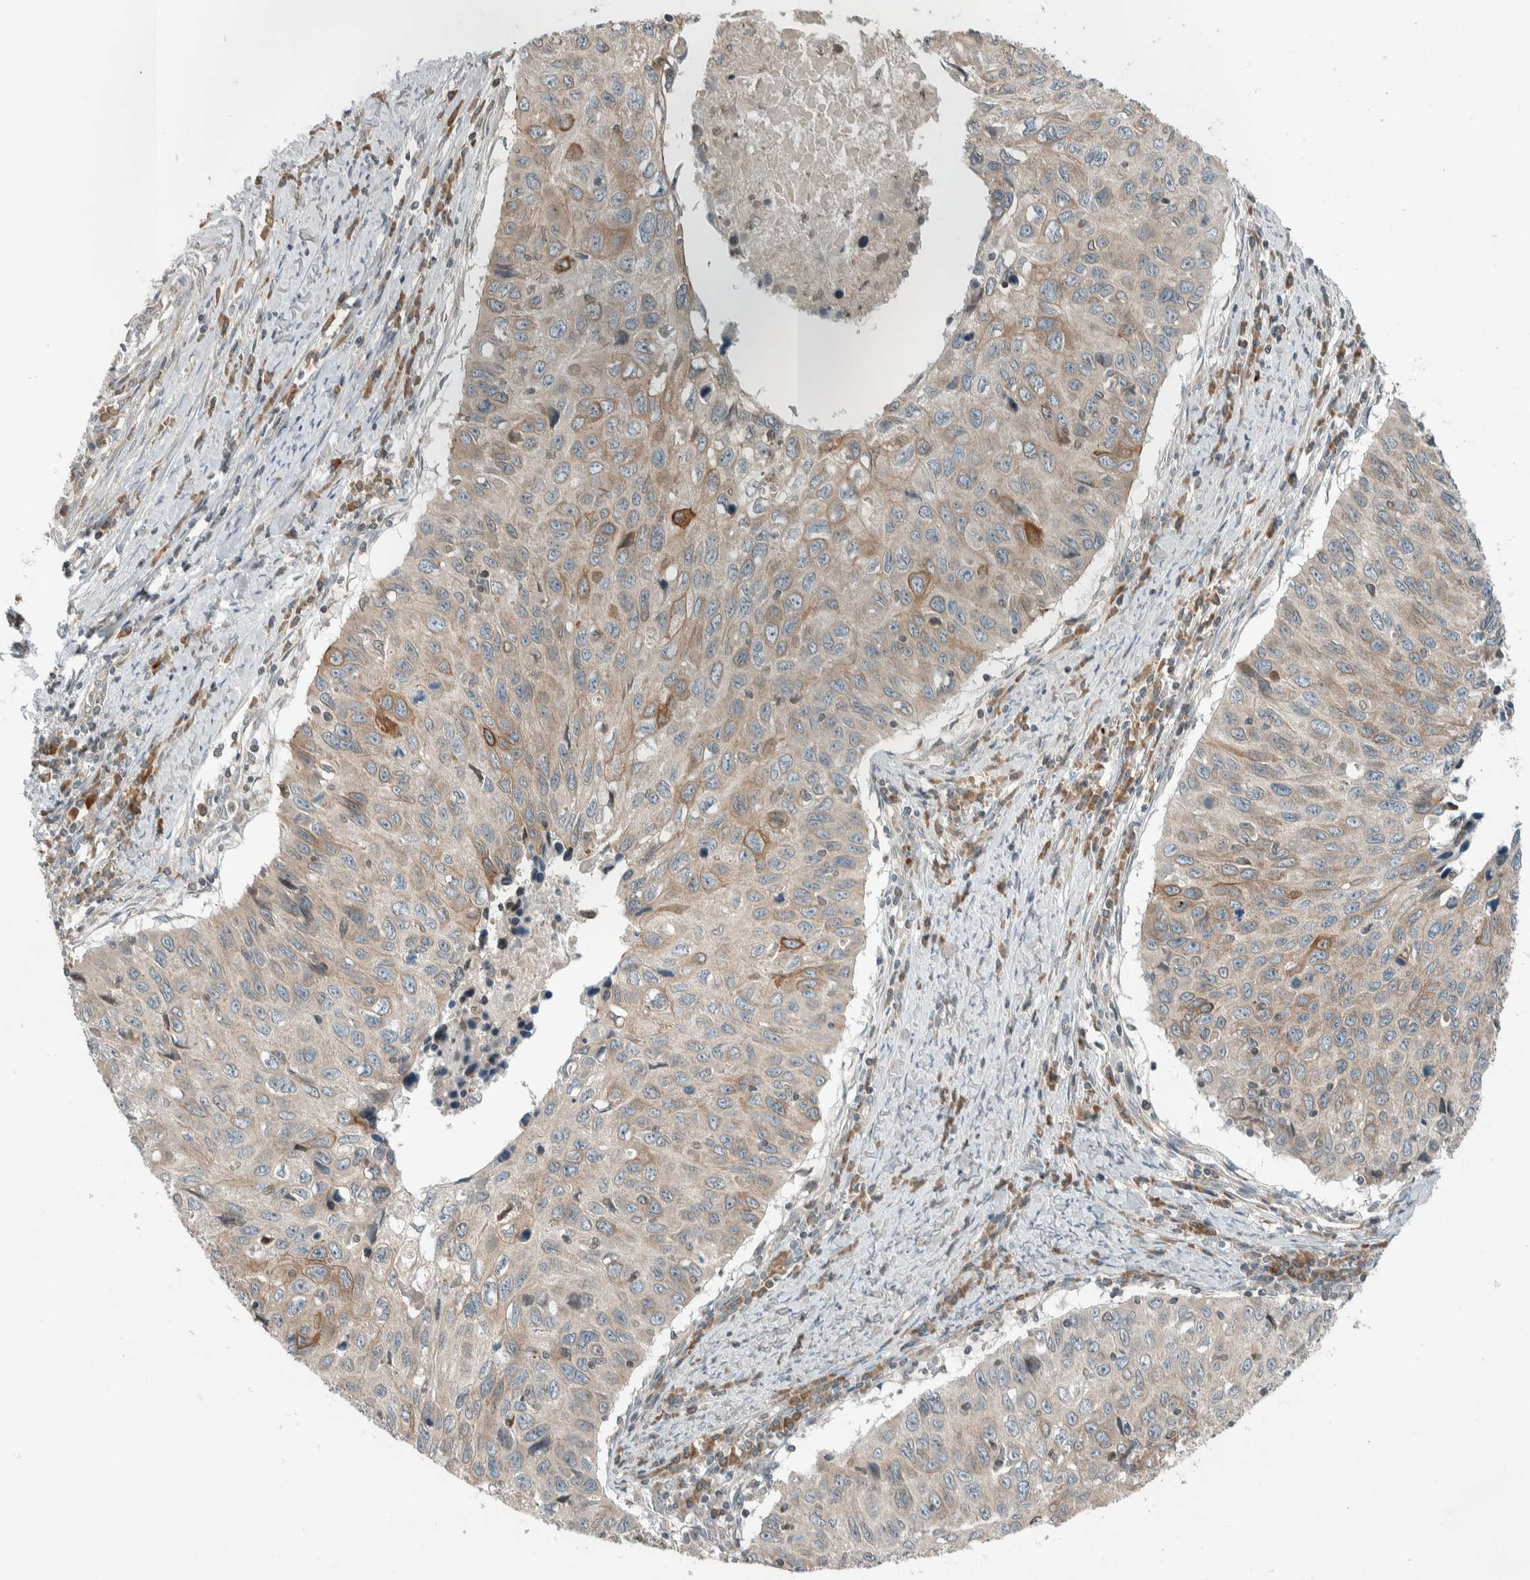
{"staining": {"intensity": "moderate", "quantity": "<25%", "location": "cytoplasmic/membranous"}, "tissue": "cervical cancer", "cell_type": "Tumor cells", "image_type": "cancer", "snomed": [{"axis": "morphology", "description": "Squamous cell carcinoma, NOS"}, {"axis": "topography", "description": "Cervix"}], "caption": "Protein expression analysis of cervical cancer displays moderate cytoplasmic/membranous positivity in approximately <25% of tumor cells. Immunohistochemistry (ihc) stains the protein in brown and the nuclei are stained blue.", "gene": "SEL1L", "patient": {"sex": "female", "age": 53}}